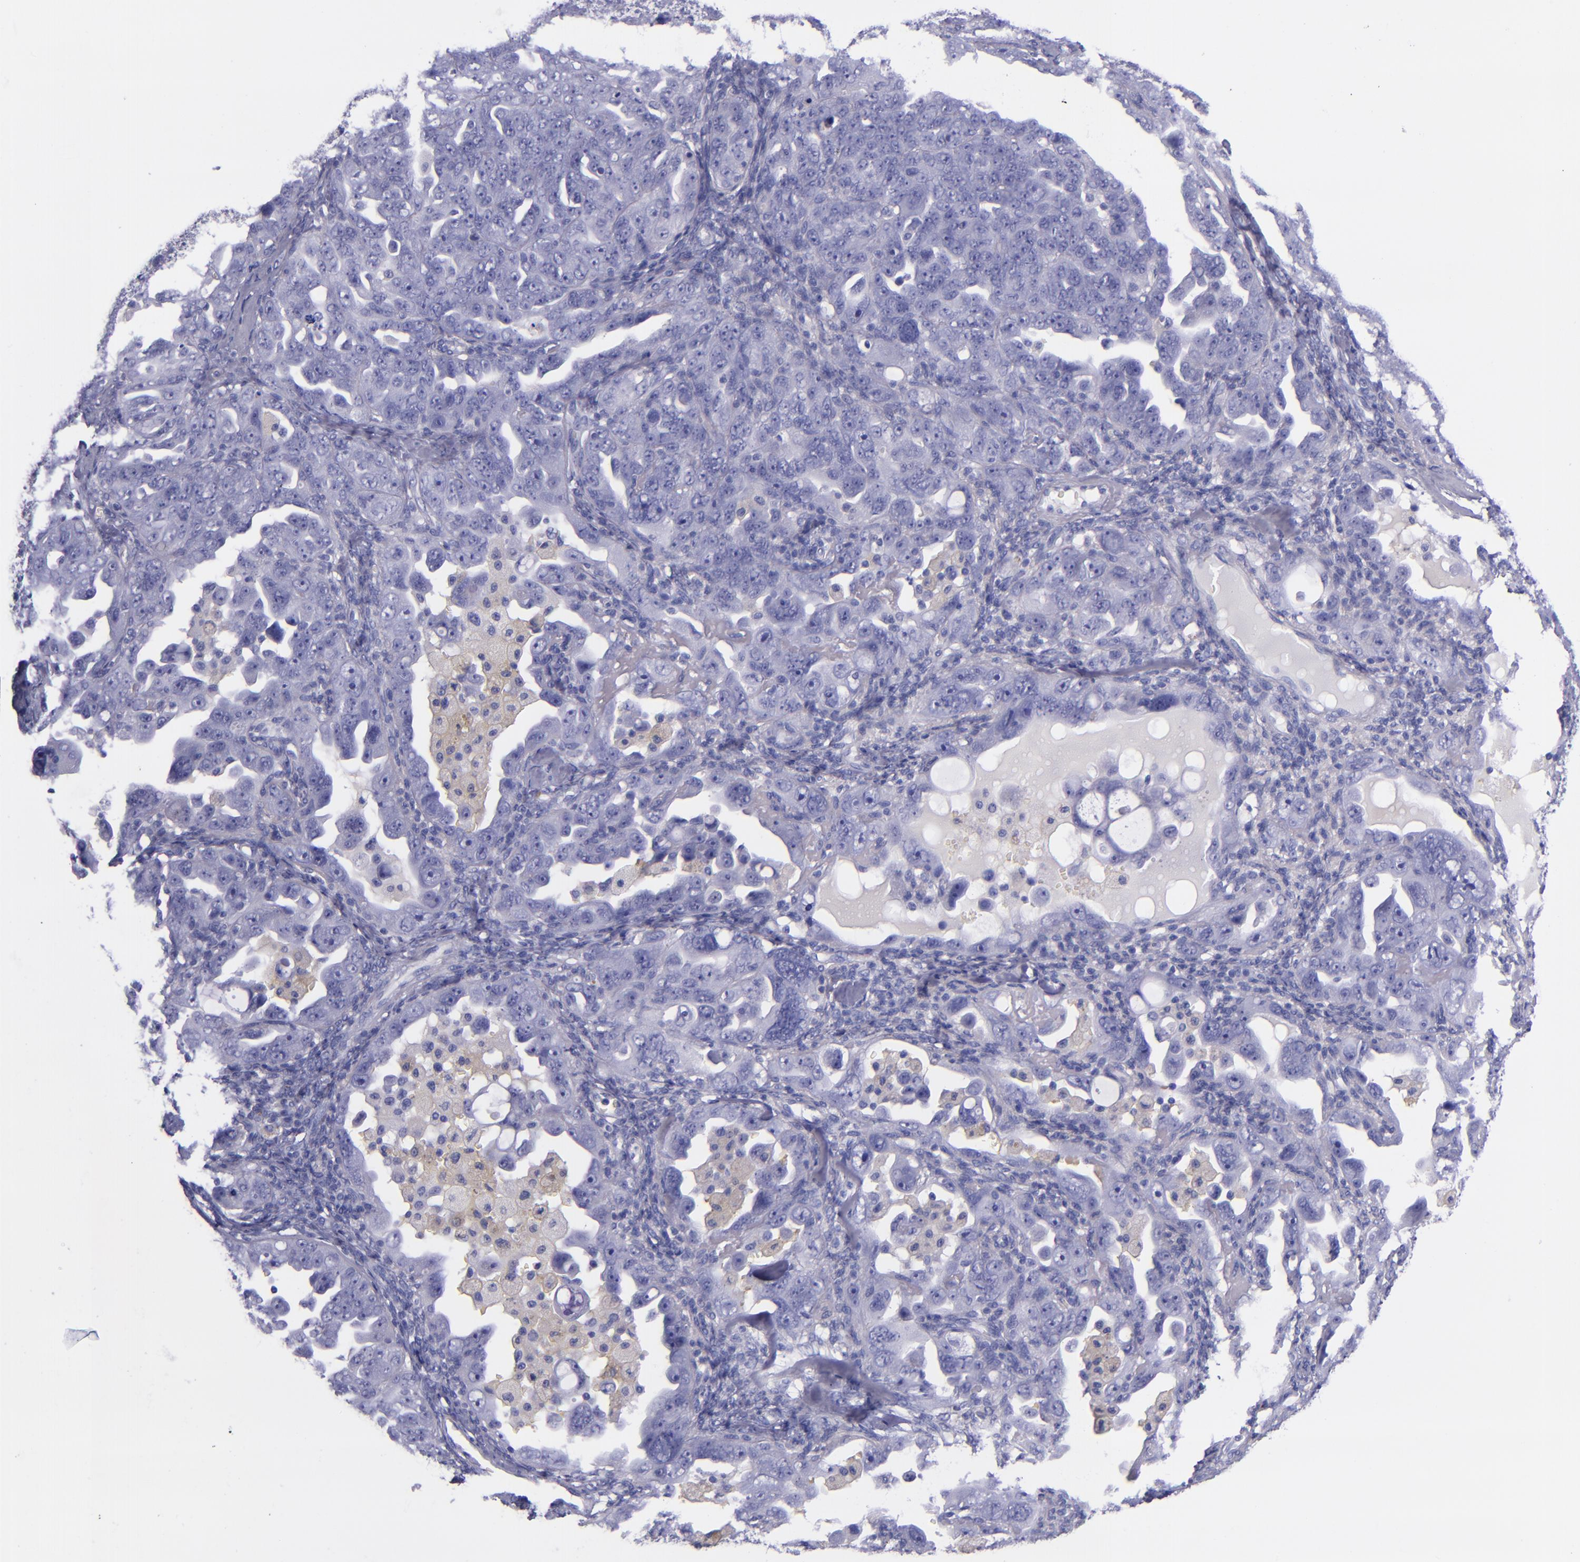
{"staining": {"intensity": "negative", "quantity": "none", "location": "none"}, "tissue": "ovarian cancer", "cell_type": "Tumor cells", "image_type": "cancer", "snomed": [{"axis": "morphology", "description": "Cystadenocarcinoma, serous, NOS"}, {"axis": "topography", "description": "Ovary"}], "caption": "IHC of human ovarian cancer (serous cystadenocarcinoma) displays no positivity in tumor cells.", "gene": "LAG3", "patient": {"sex": "female", "age": 66}}